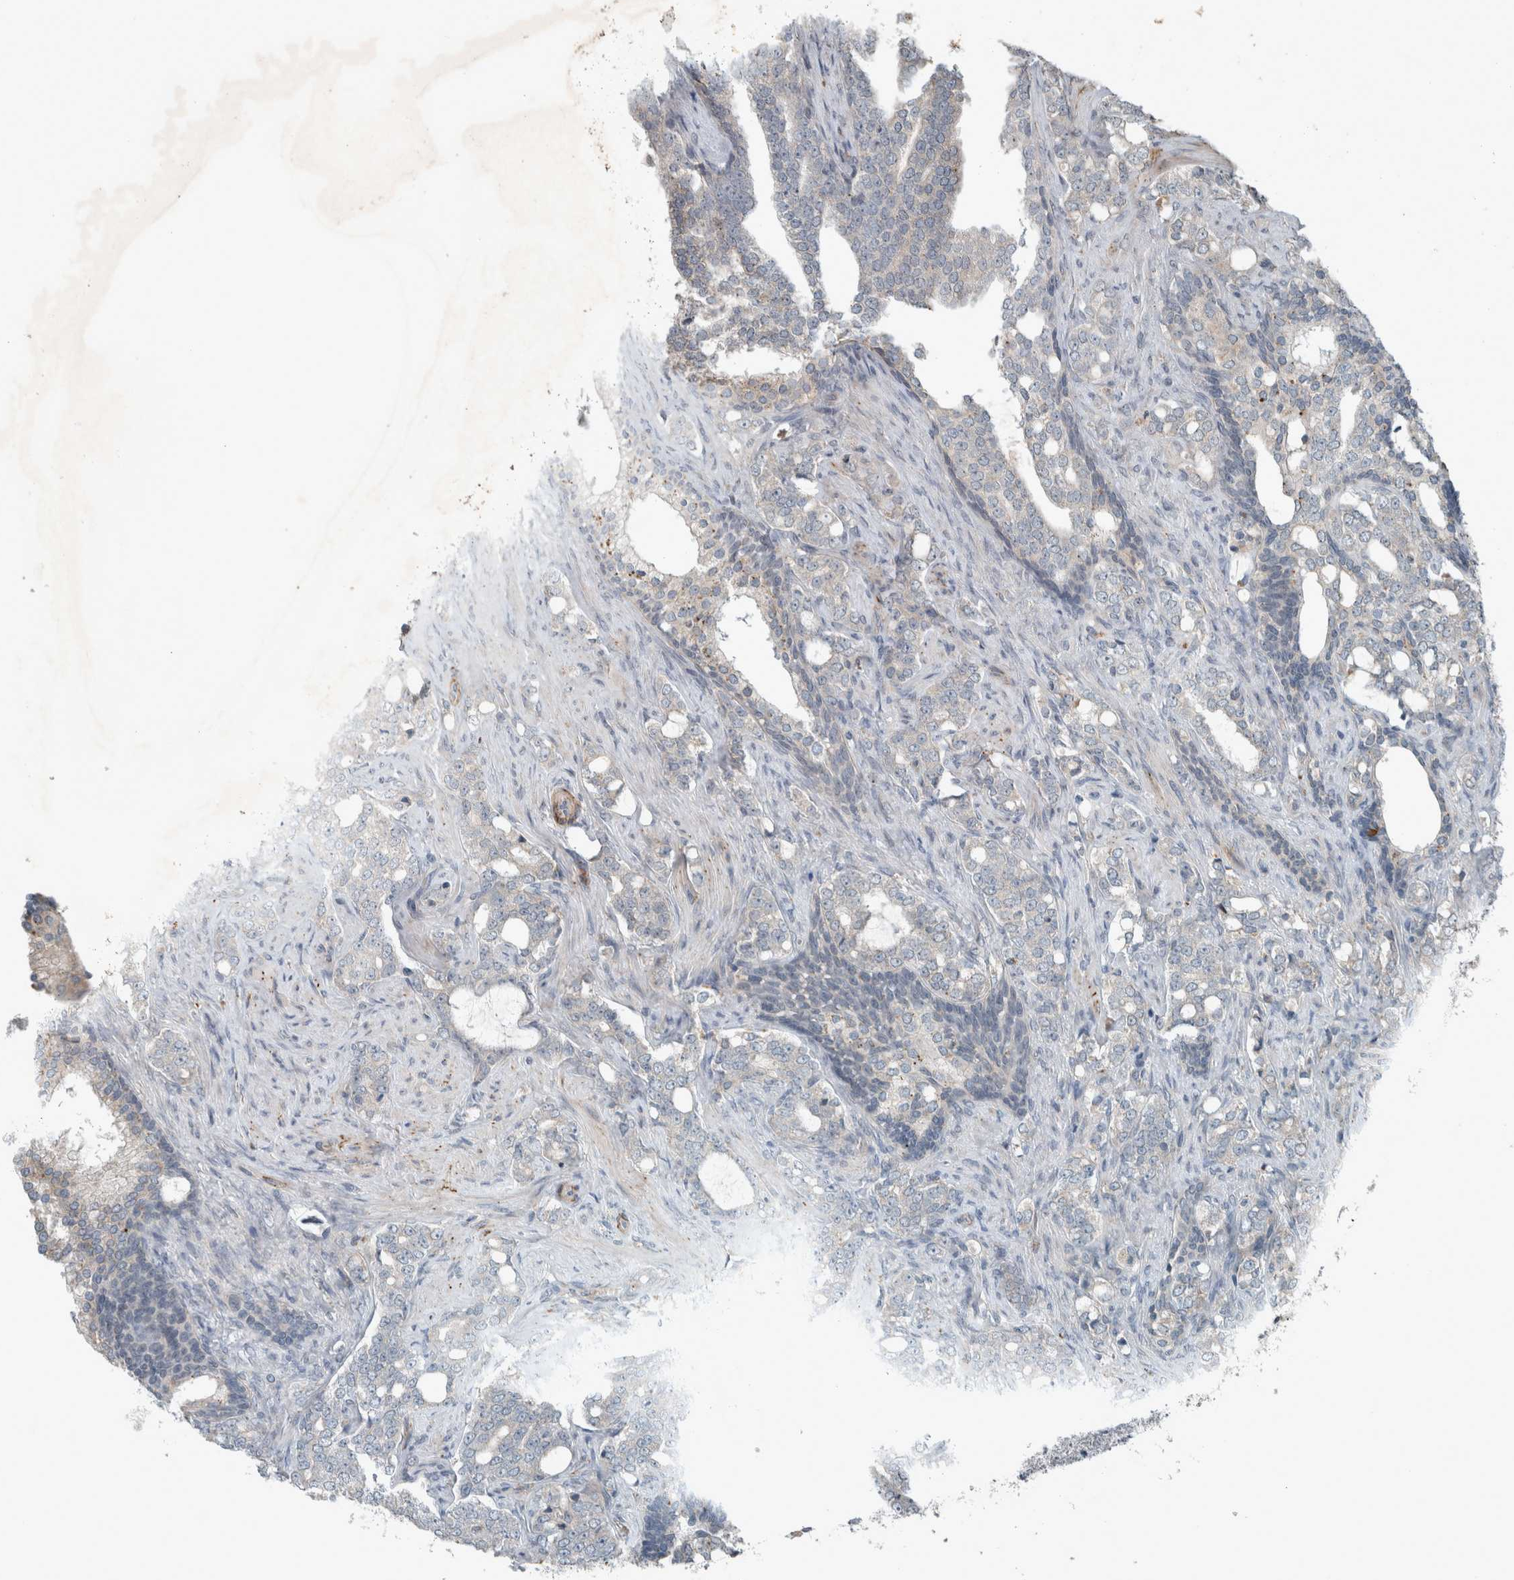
{"staining": {"intensity": "weak", "quantity": "<25%", "location": "cytoplasmic/membranous"}, "tissue": "prostate cancer", "cell_type": "Tumor cells", "image_type": "cancer", "snomed": [{"axis": "morphology", "description": "Adenocarcinoma, High grade"}, {"axis": "topography", "description": "Prostate"}], "caption": "Immunohistochemical staining of human prostate high-grade adenocarcinoma exhibits no significant positivity in tumor cells.", "gene": "JADE2", "patient": {"sex": "male", "age": 64}}